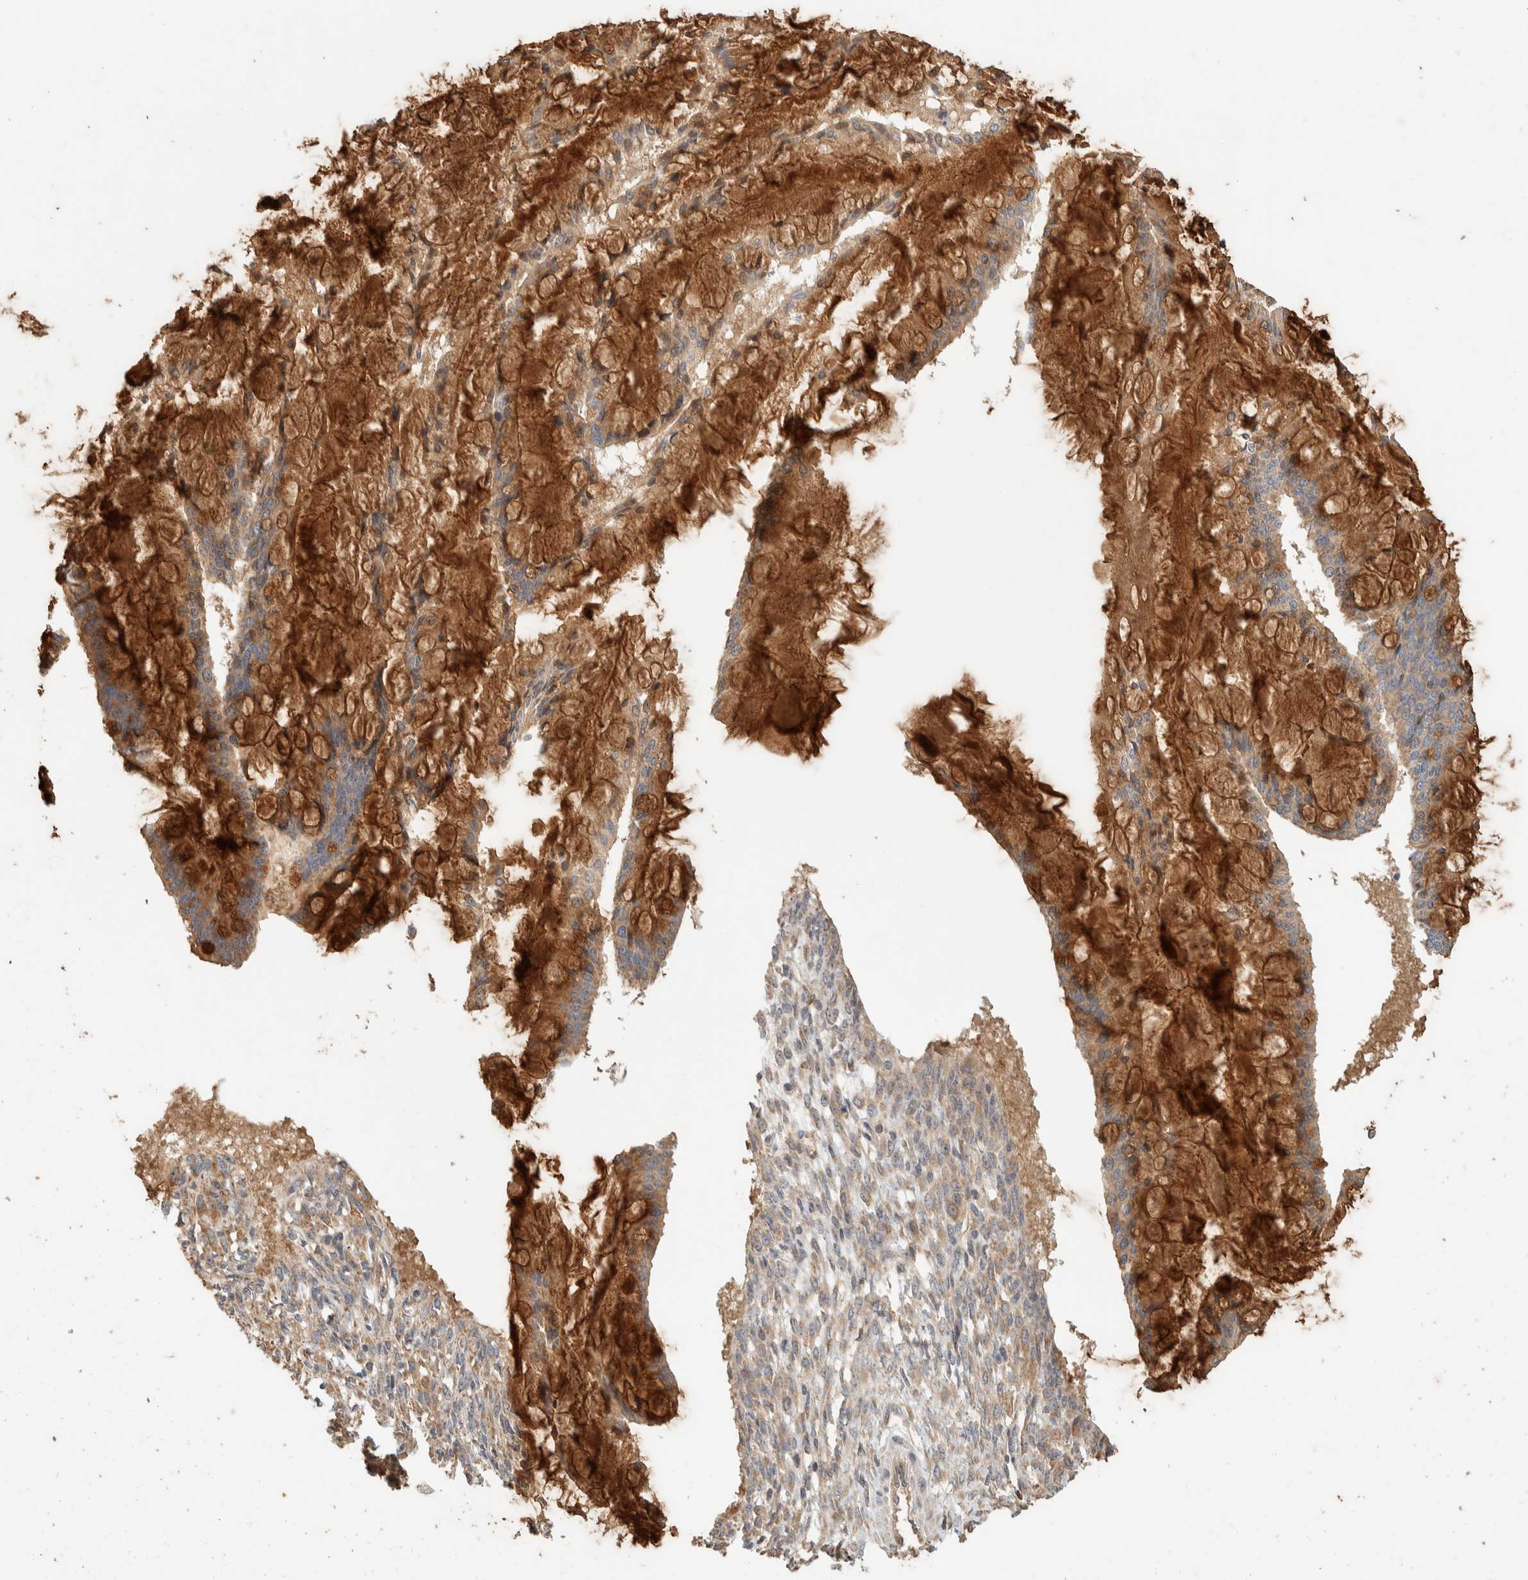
{"staining": {"intensity": "strong", "quantity": ">75%", "location": "cytoplasmic/membranous"}, "tissue": "ovarian cancer", "cell_type": "Tumor cells", "image_type": "cancer", "snomed": [{"axis": "morphology", "description": "Cystadenocarcinoma, mucinous, NOS"}, {"axis": "topography", "description": "Ovary"}], "caption": "Tumor cells display strong cytoplasmic/membranous expression in approximately >75% of cells in ovarian mucinous cystadenocarcinoma.", "gene": "EXOC7", "patient": {"sex": "female", "age": 73}}